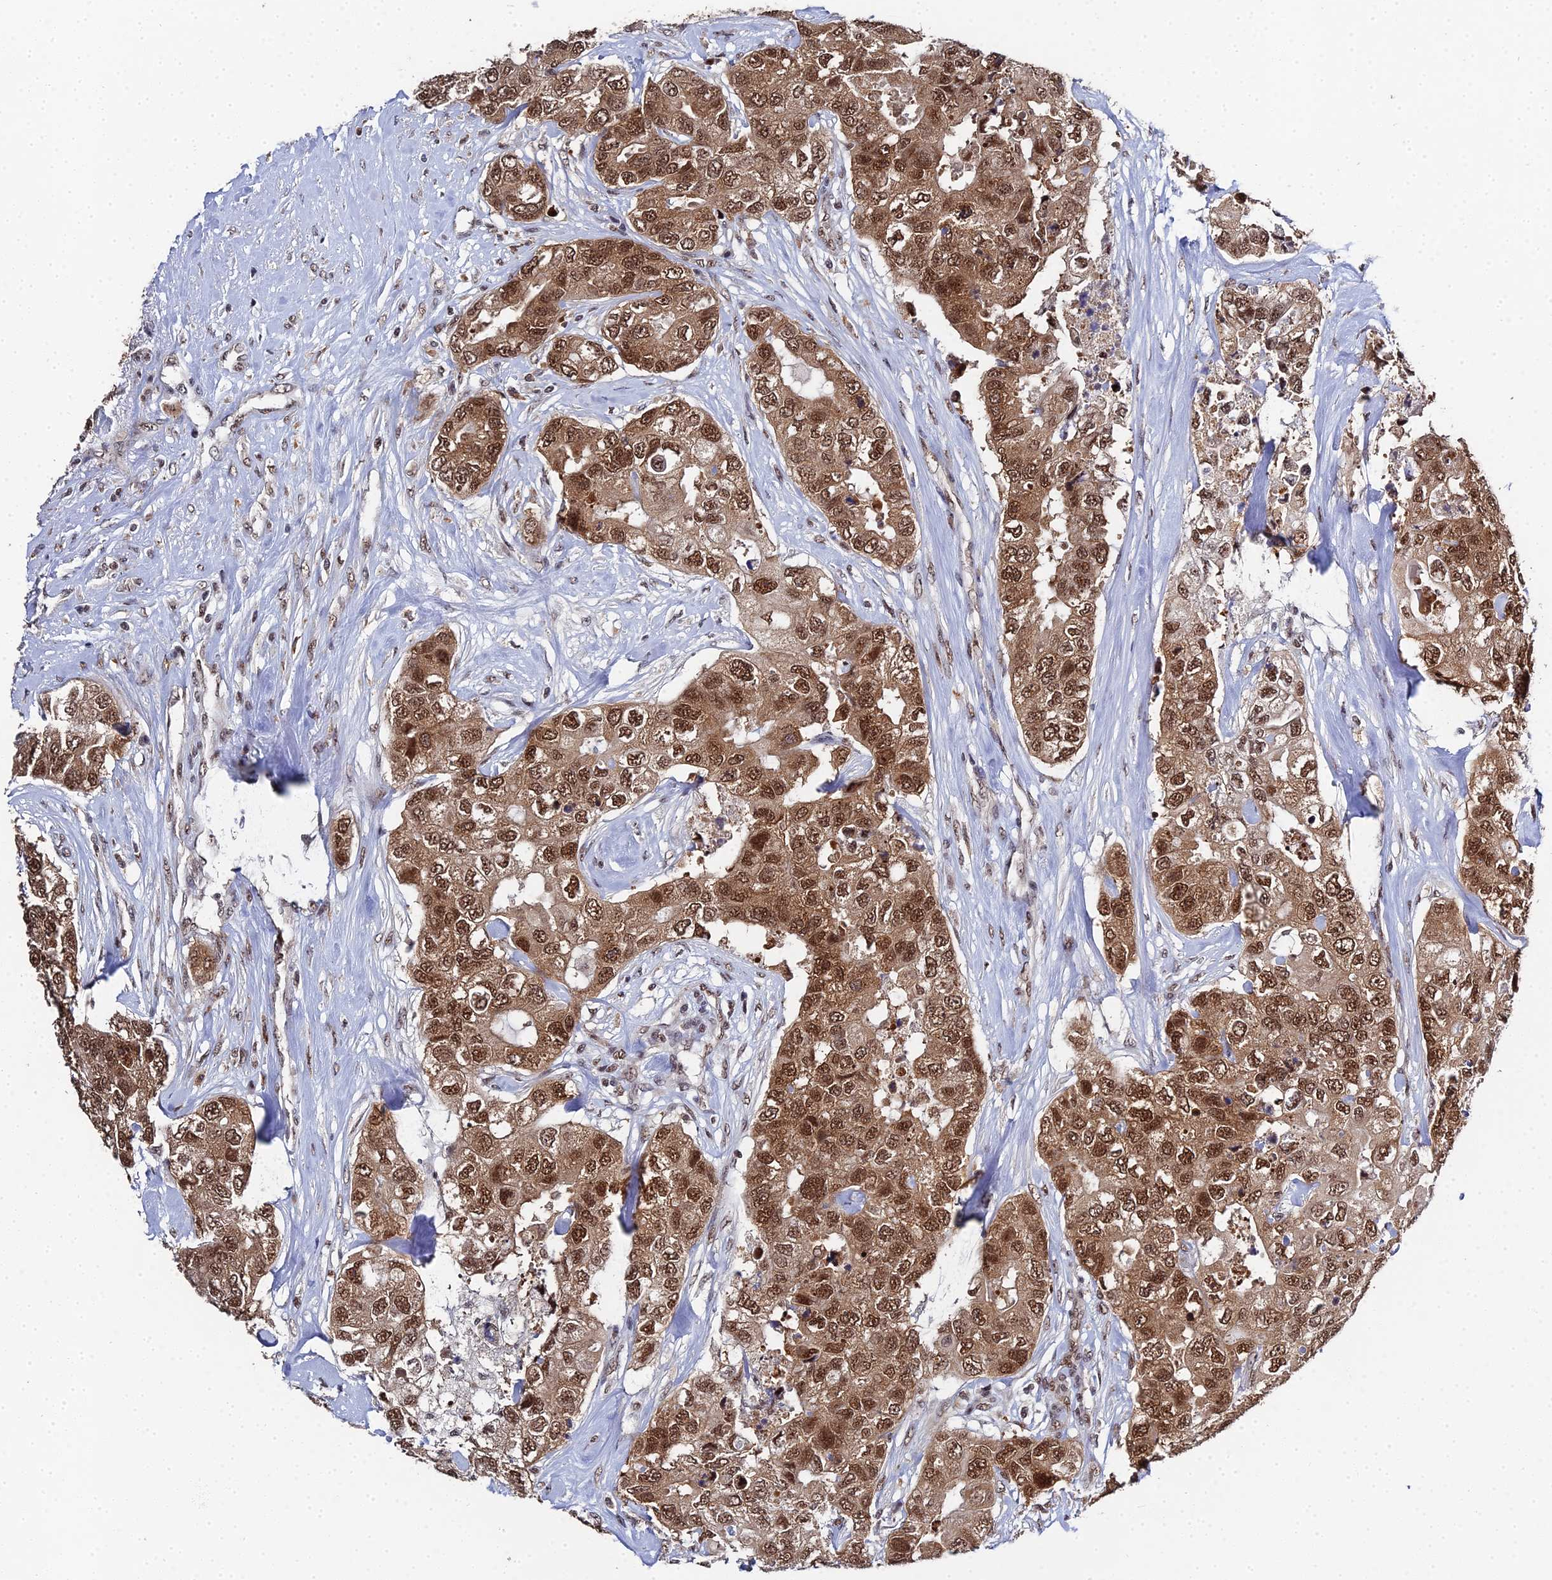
{"staining": {"intensity": "strong", "quantity": ">75%", "location": "cytoplasmic/membranous,nuclear"}, "tissue": "breast cancer", "cell_type": "Tumor cells", "image_type": "cancer", "snomed": [{"axis": "morphology", "description": "Duct carcinoma"}, {"axis": "topography", "description": "Breast"}], "caption": "Immunohistochemistry (IHC) of human breast intraductal carcinoma exhibits high levels of strong cytoplasmic/membranous and nuclear expression in approximately >75% of tumor cells. (DAB IHC, brown staining for protein, blue staining for nuclei).", "gene": "MAGOHB", "patient": {"sex": "female", "age": 62}}